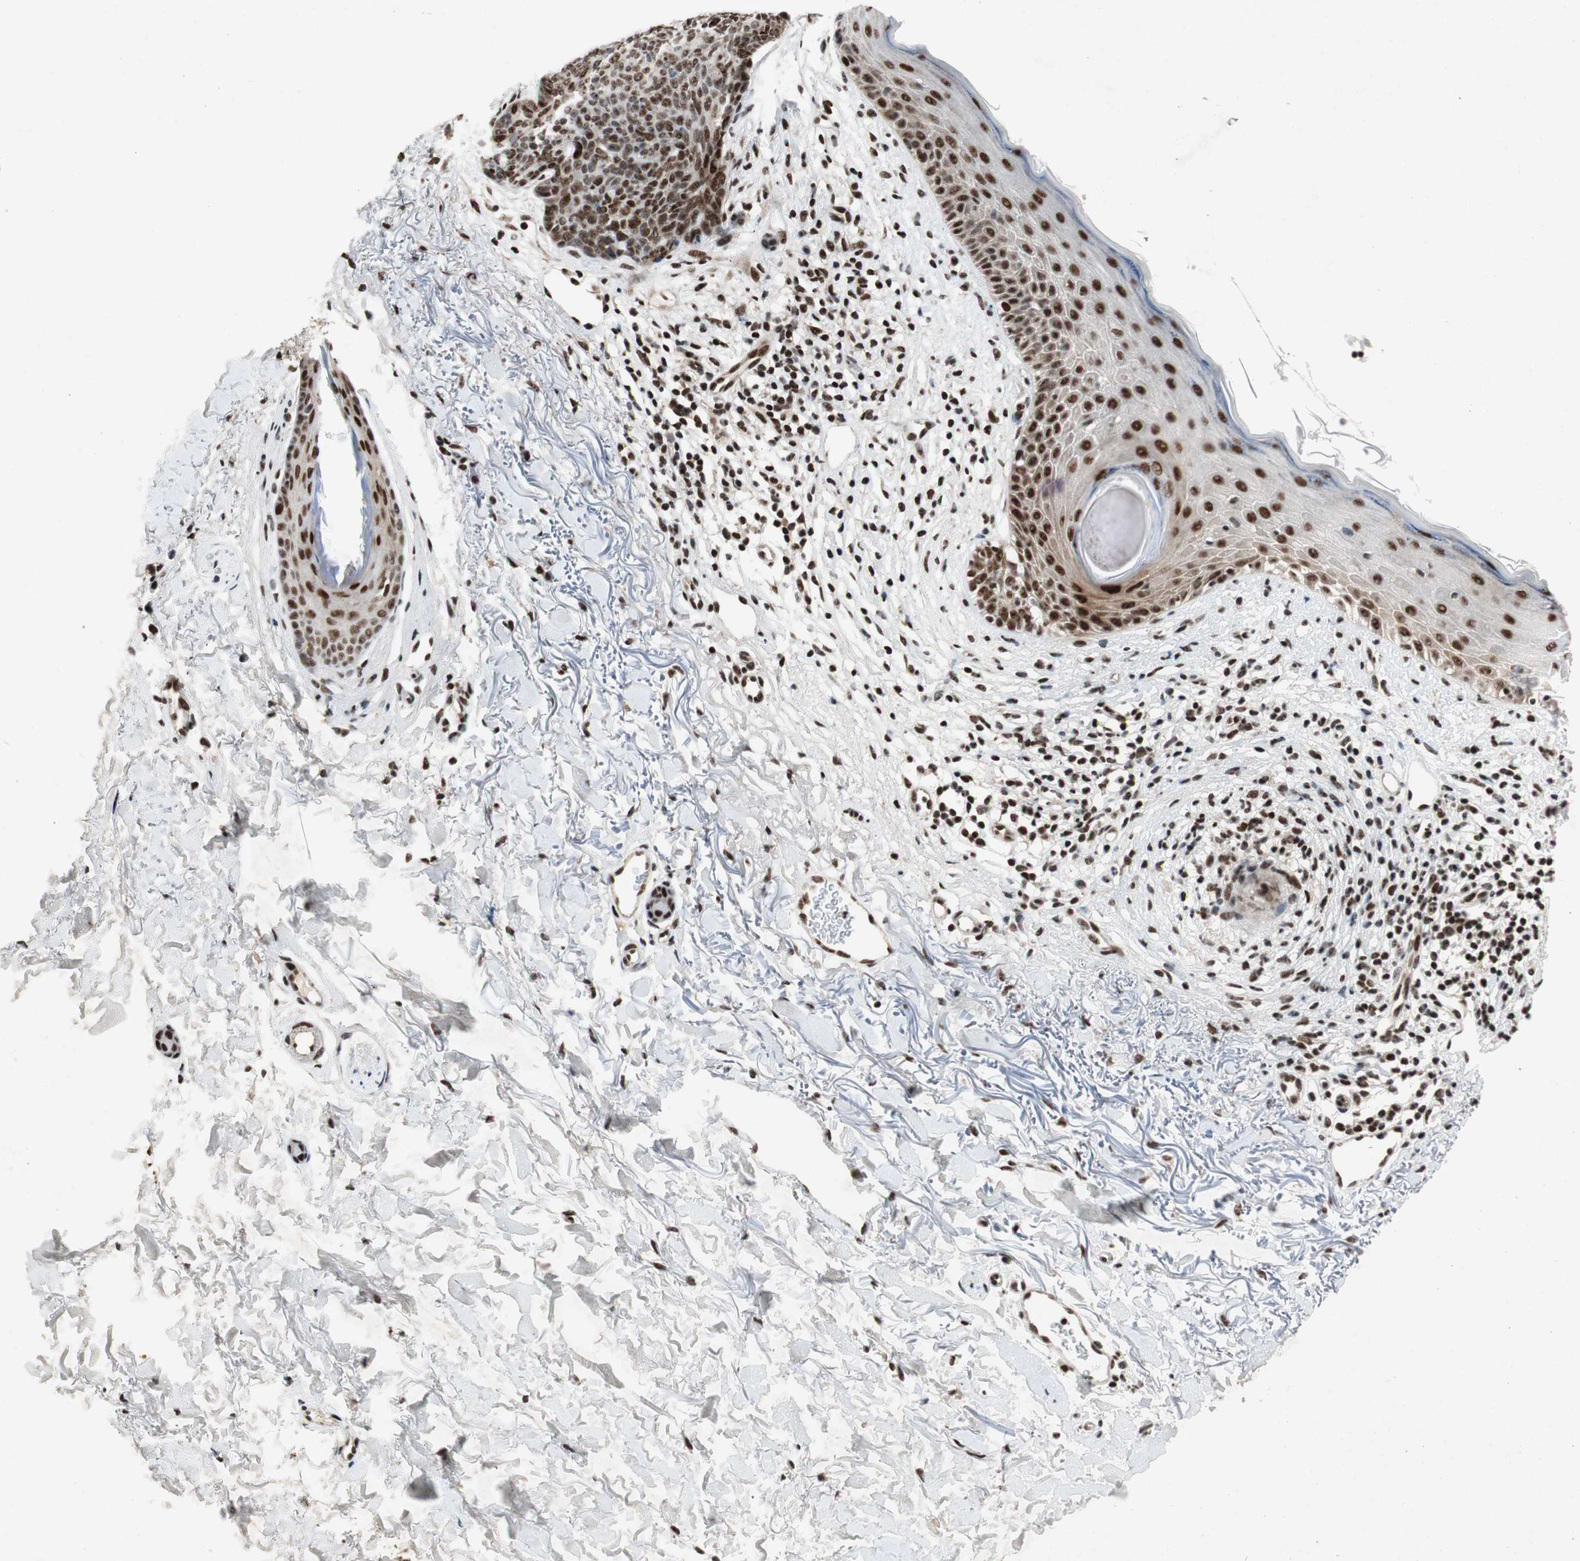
{"staining": {"intensity": "strong", "quantity": ">75%", "location": "nuclear"}, "tissue": "skin cancer", "cell_type": "Tumor cells", "image_type": "cancer", "snomed": [{"axis": "morphology", "description": "Basal cell carcinoma"}, {"axis": "topography", "description": "Skin"}], "caption": "IHC micrograph of neoplastic tissue: human skin cancer stained using immunohistochemistry displays high levels of strong protein expression localized specifically in the nuclear of tumor cells, appearing as a nuclear brown color.", "gene": "NCBP3", "patient": {"sex": "female", "age": 70}}